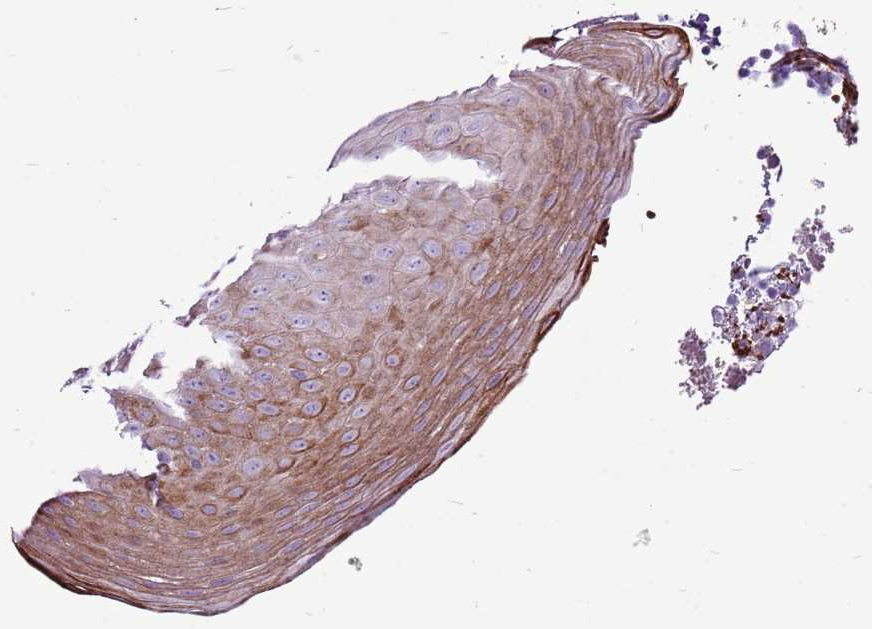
{"staining": {"intensity": "negative", "quantity": "none", "location": "none"}, "tissue": "tonsil", "cell_type": "Germinal center cells", "image_type": "normal", "snomed": [{"axis": "morphology", "description": "Normal tissue, NOS"}, {"axis": "topography", "description": "Tonsil"}], "caption": "The image reveals no significant expression in germinal center cells of tonsil.", "gene": "CHAC2", "patient": {"sex": "female", "age": 19}}